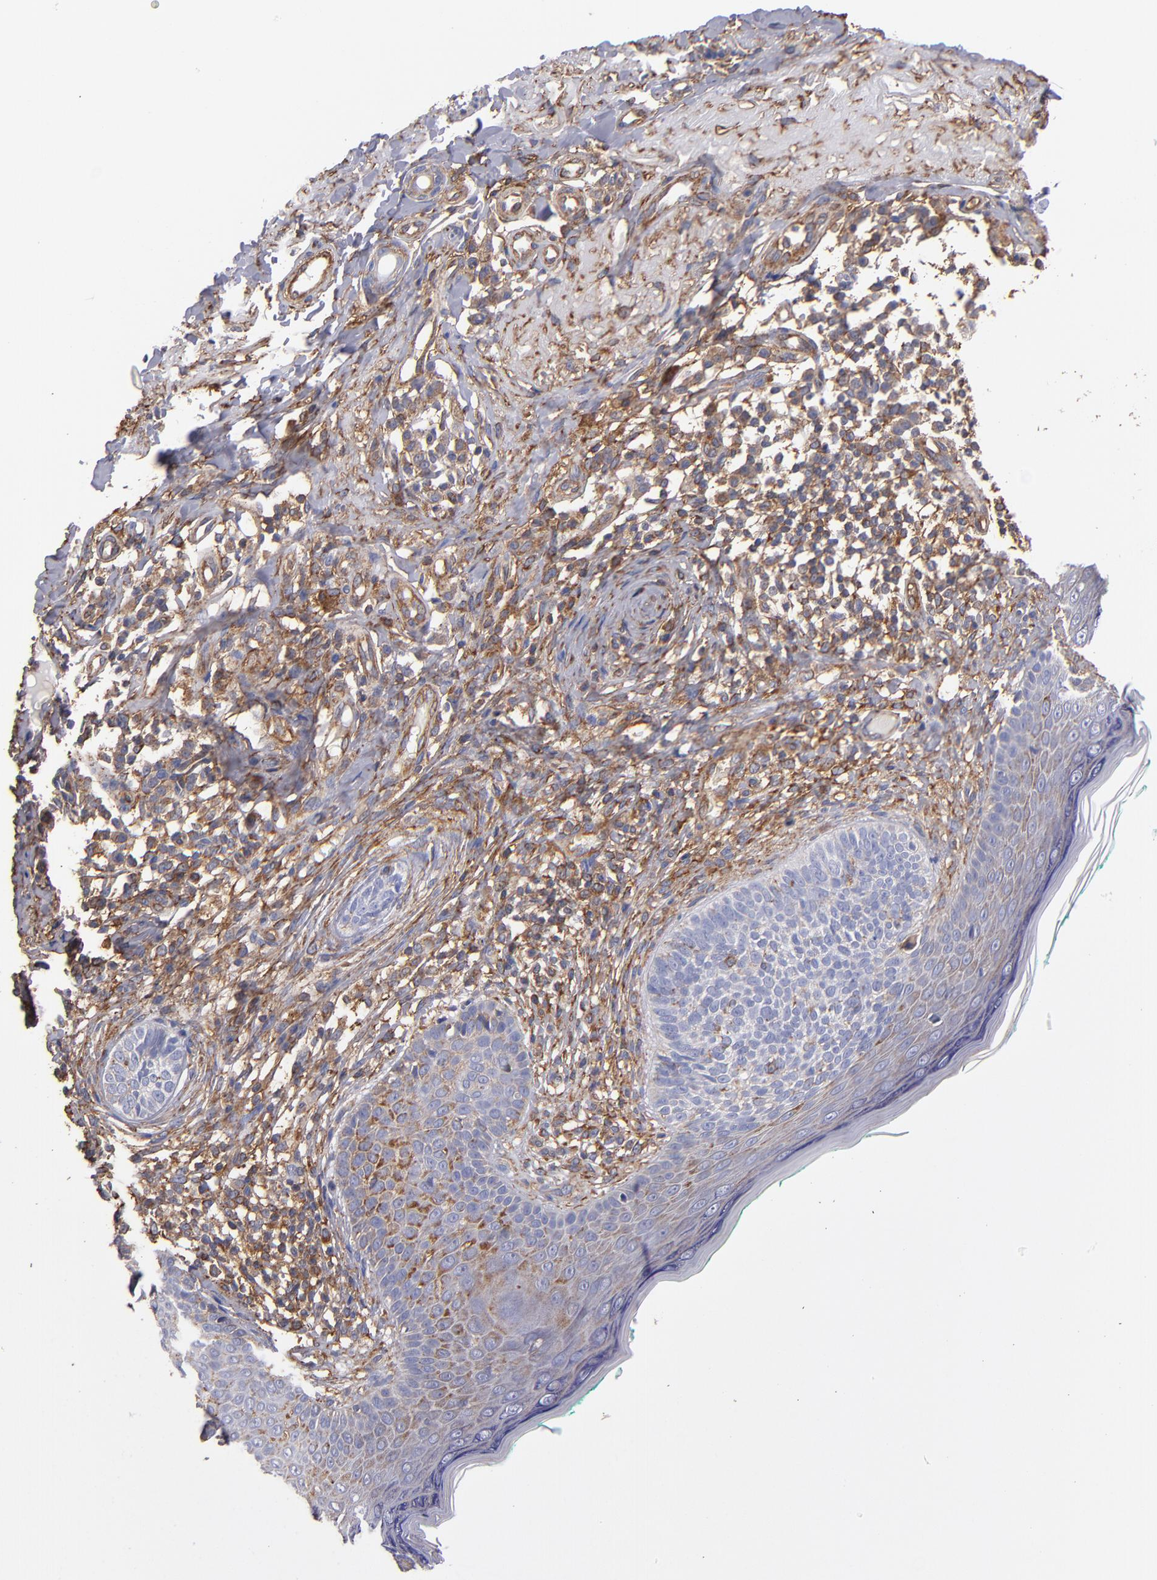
{"staining": {"intensity": "negative", "quantity": "none", "location": "none"}, "tissue": "skin cancer", "cell_type": "Tumor cells", "image_type": "cancer", "snomed": [{"axis": "morphology", "description": "Normal tissue, NOS"}, {"axis": "morphology", "description": "Basal cell carcinoma"}, {"axis": "topography", "description": "Skin"}], "caption": "A high-resolution photomicrograph shows immunohistochemistry (IHC) staining of skin basal cell carcinoma, which reveals no significant staining in tumor cells. (Immunohistochemistry (ihc), brightfield microscopy, high magnification).", "gene": "MVP", "patient": {"sex": "male", "age": 76}}